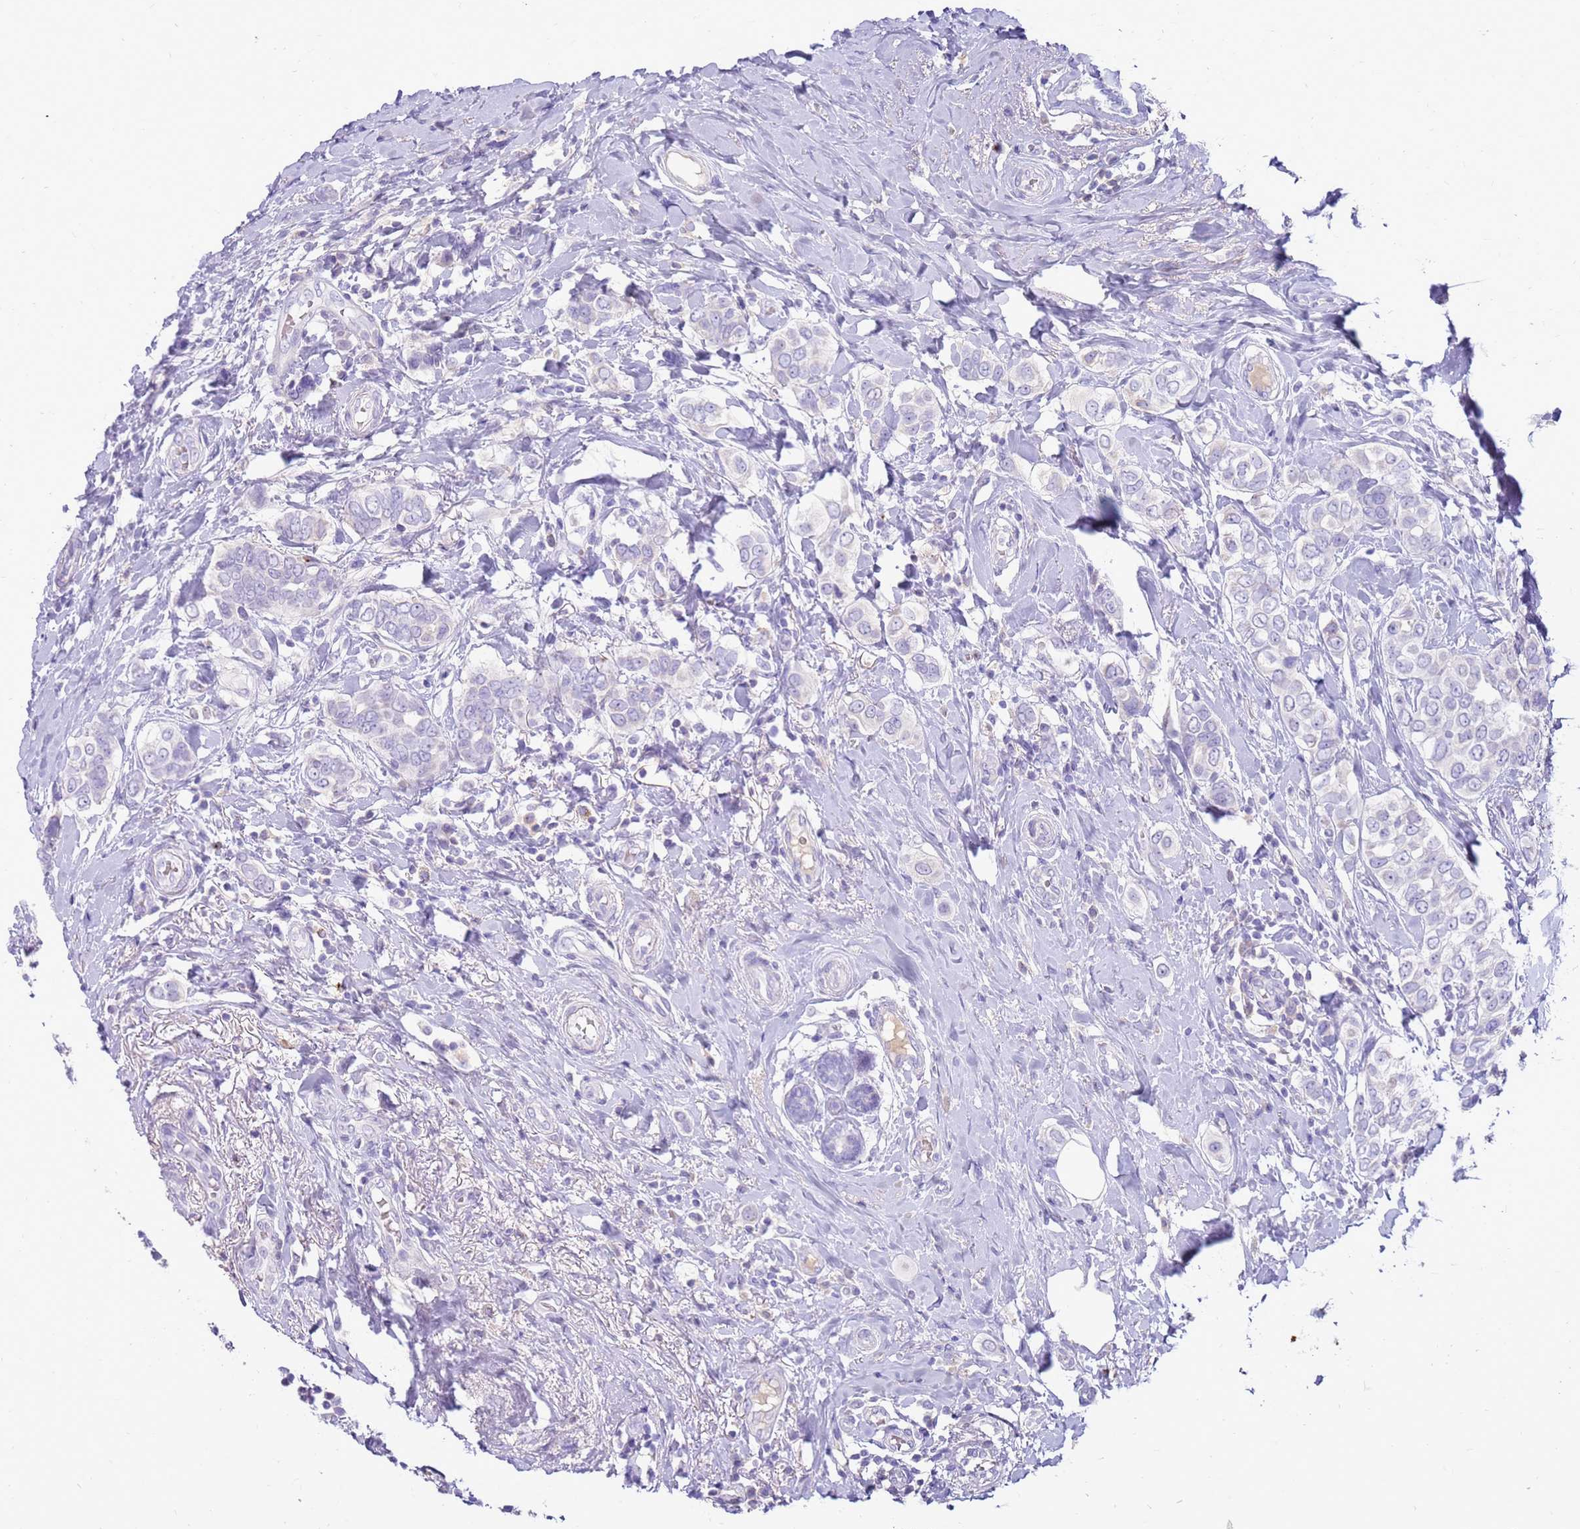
{"staining": {"intensity": "negative", "quantity": "none", "location": "none"}, "tissue": "breast cancer", "cell_type": "Tumor cells", "image_type": "cancer", "snomed": [{"axis": "morphology", "description": "Lobular carcinoma"}, {"axis": "topography", "description": "Breast"}], "caption": "The immunohistochemistry (IHC) photomicrograph has no significant staining in tumor cells of lobular carcinoma (breast) tissue.", "gene": "EVPLL", "patient": {"sex": "female", "age": 51}}